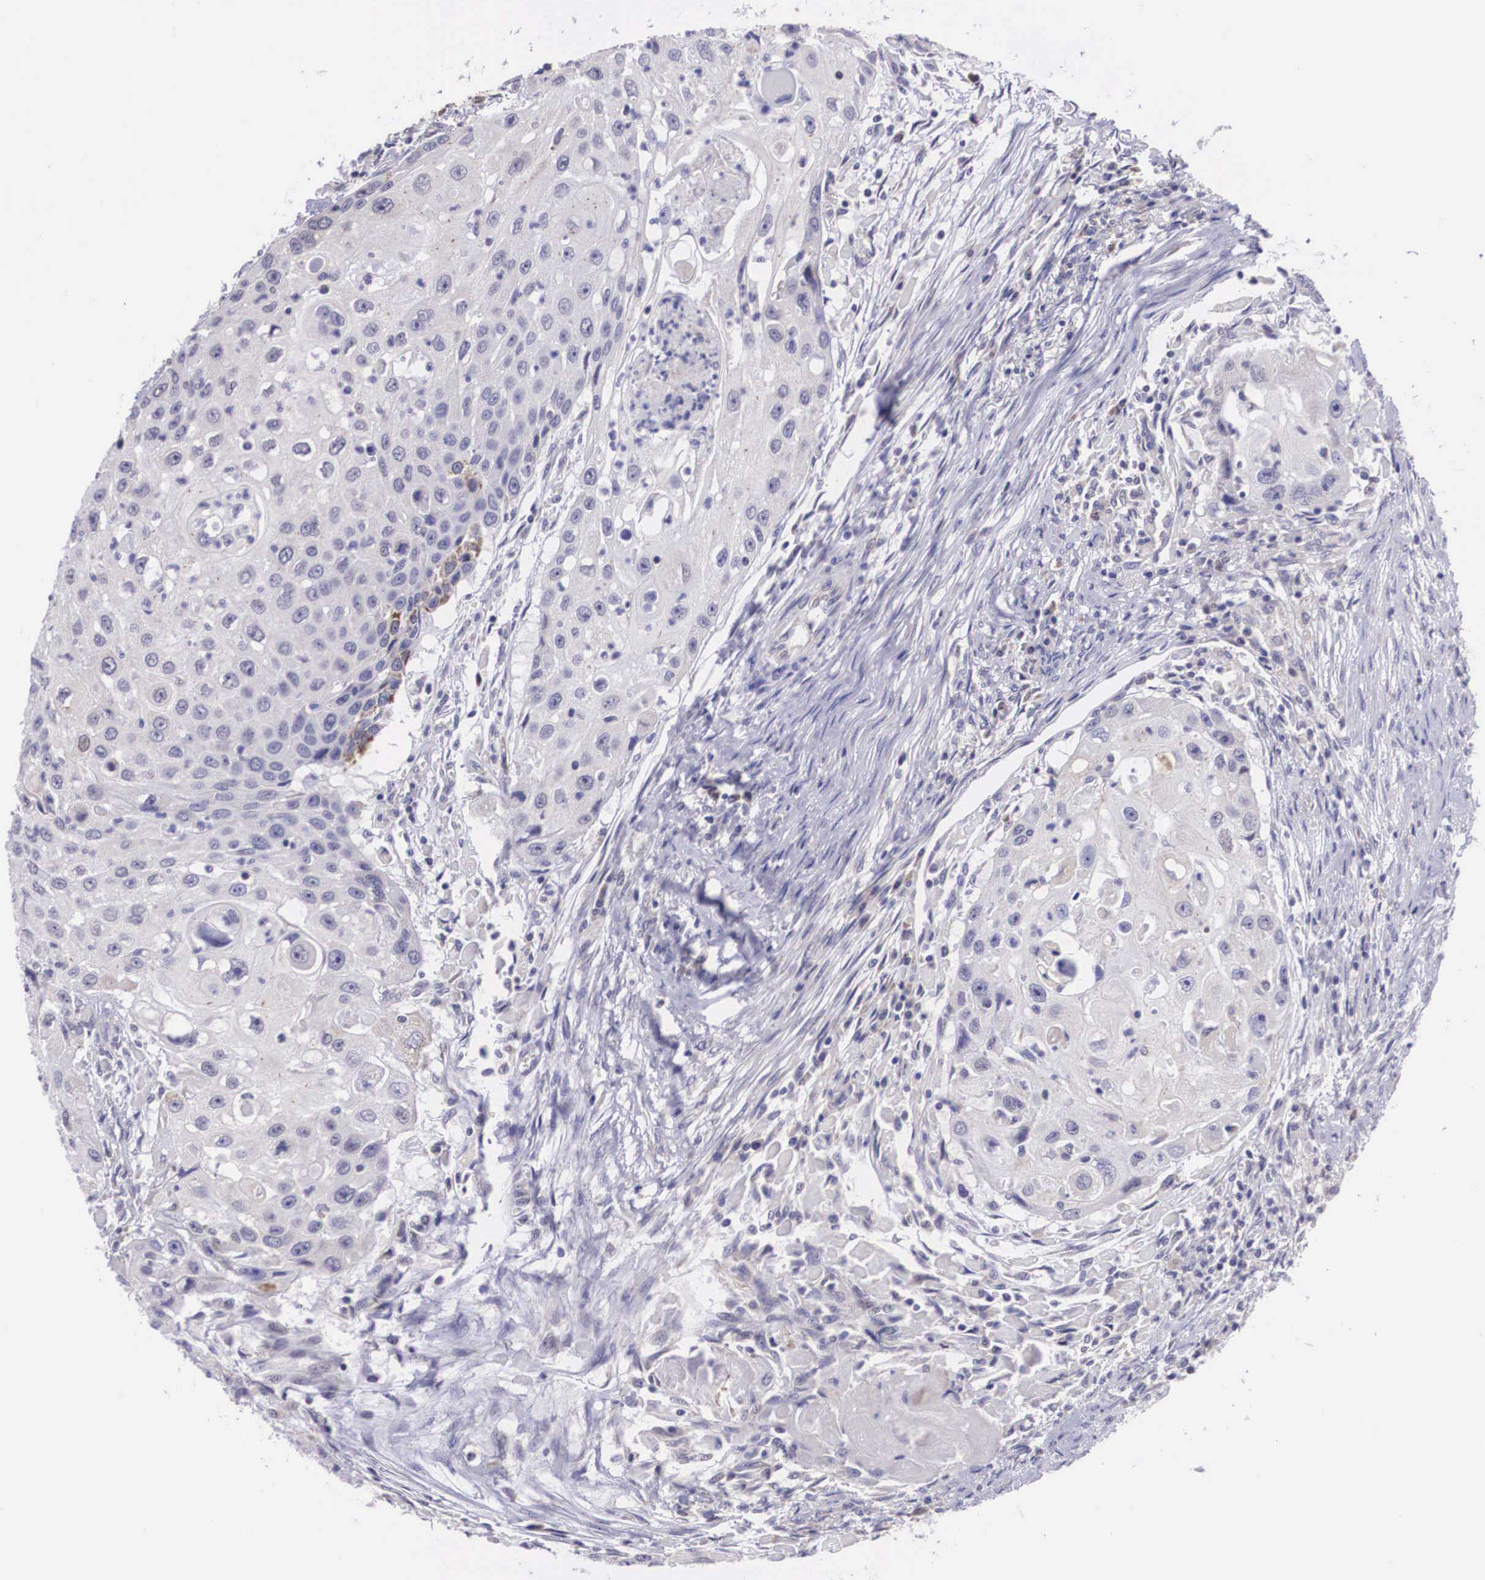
{"staining": {"intensity": "negative", "quantity": "none", "location": "none"}, "tissue": "head and neck cancer", "cell_type": "Tumor cells", "image_type": "cancer", "snomed": [{"axis": "morphology", "description": "Squamous cell carcinoma, NOS"}, {"axis": "topography", "description": "Head-Neck"}], "caption": "Tumor cells show no significant protein expression in head and neck squamous cell carcinoma. The staining was performed using DAB (3,3'-diaminobenzidine) to visualize the protein expression in brown, while the nuclei were stained in blue with hematoxylin (Magnification: 20x).", "gene": "ARG2", "patient": {"sex": "male", "age": 64}}